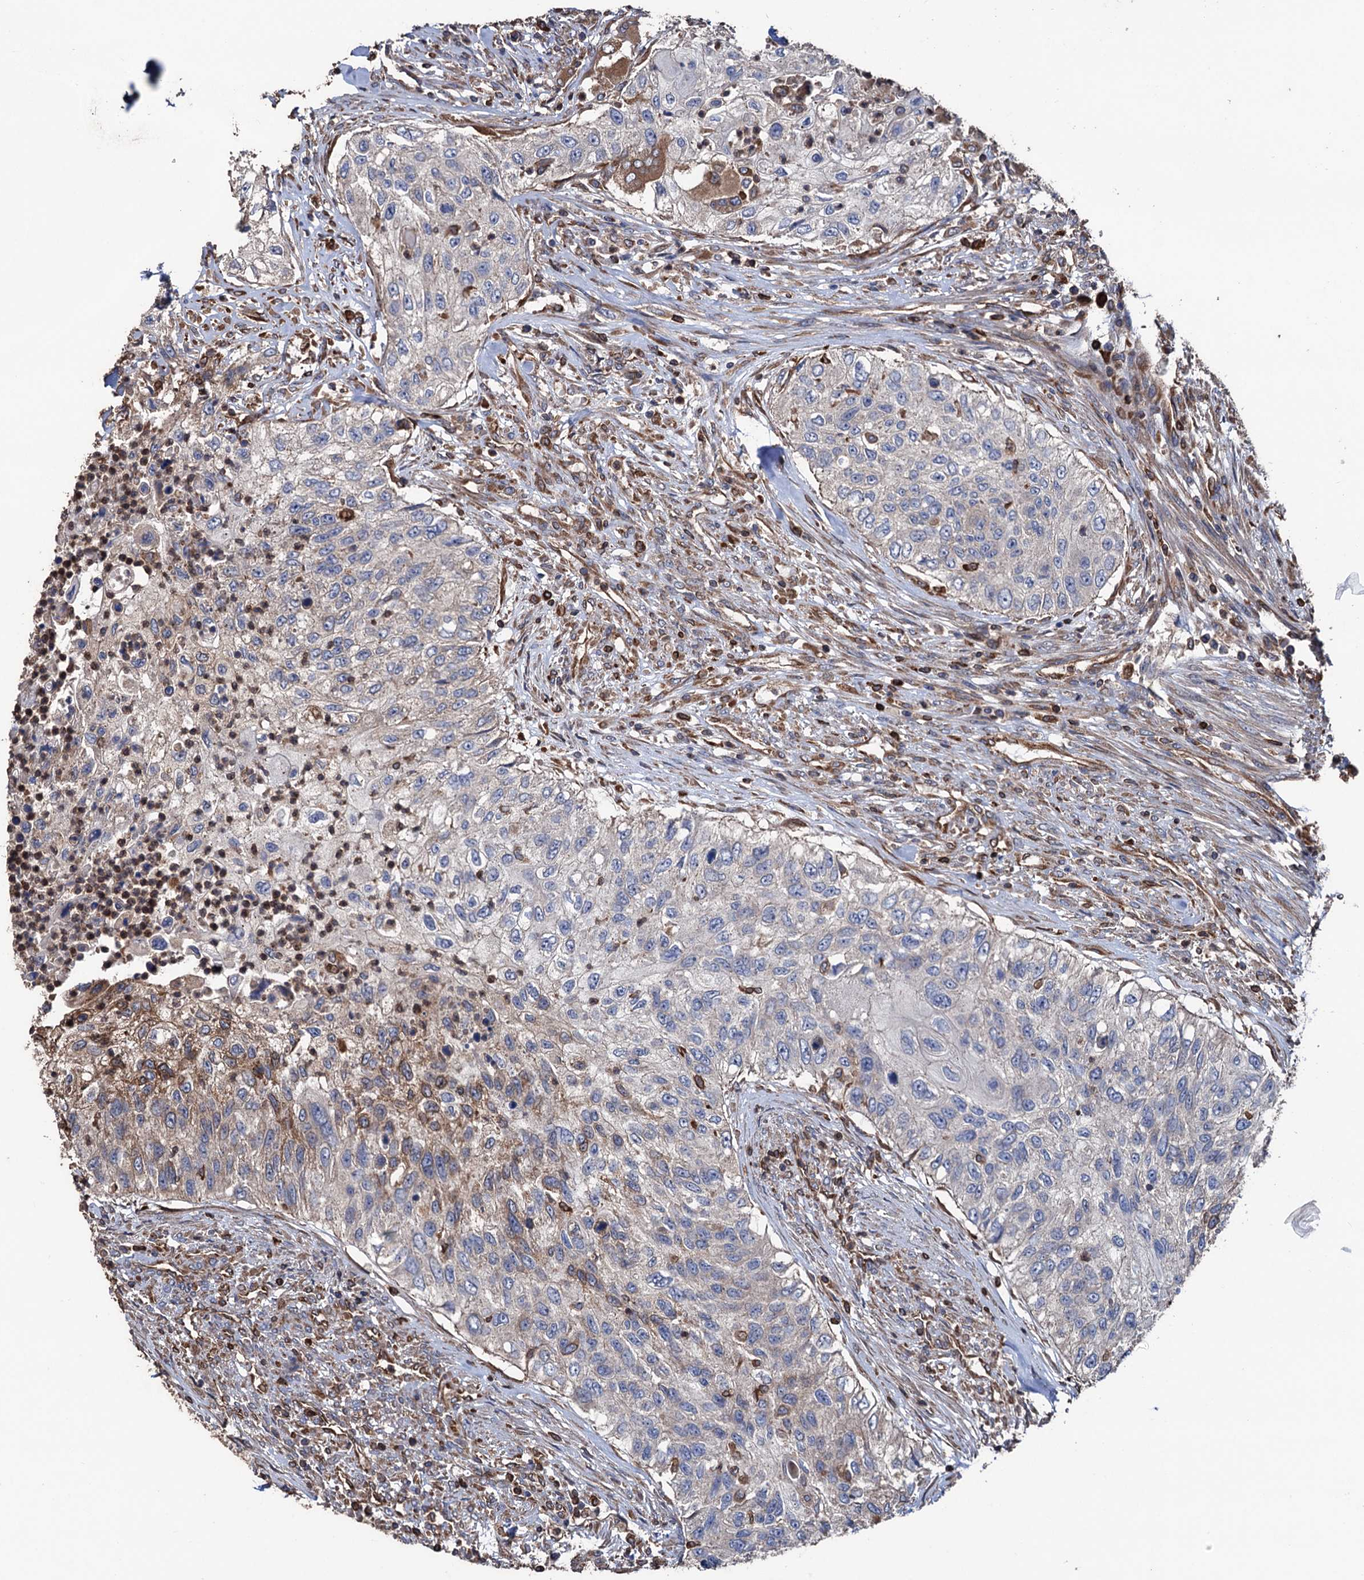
{"staining": {"intensity": "moderate", "quantity": "<25%", "location": "cytoplasmic/membranous"}, "tissue": "urothelial cancer", "cell_type": "Tumor cells", "image_type": "cancer", "snomed": [{"axis": "morphology", "description": "Urothelial carcinoma, High grade"}, {"axis": "topography", "description": "Urinary bladder"}], "caption": "Protein positivity by immunohistochemistry (IHC) shows moderate cytoplasmic/membranous expression in approximately <25% of tumor cells in urothelial cancer.", "gene": "STING1", "patient": {"sex": "female", "age": 60}}